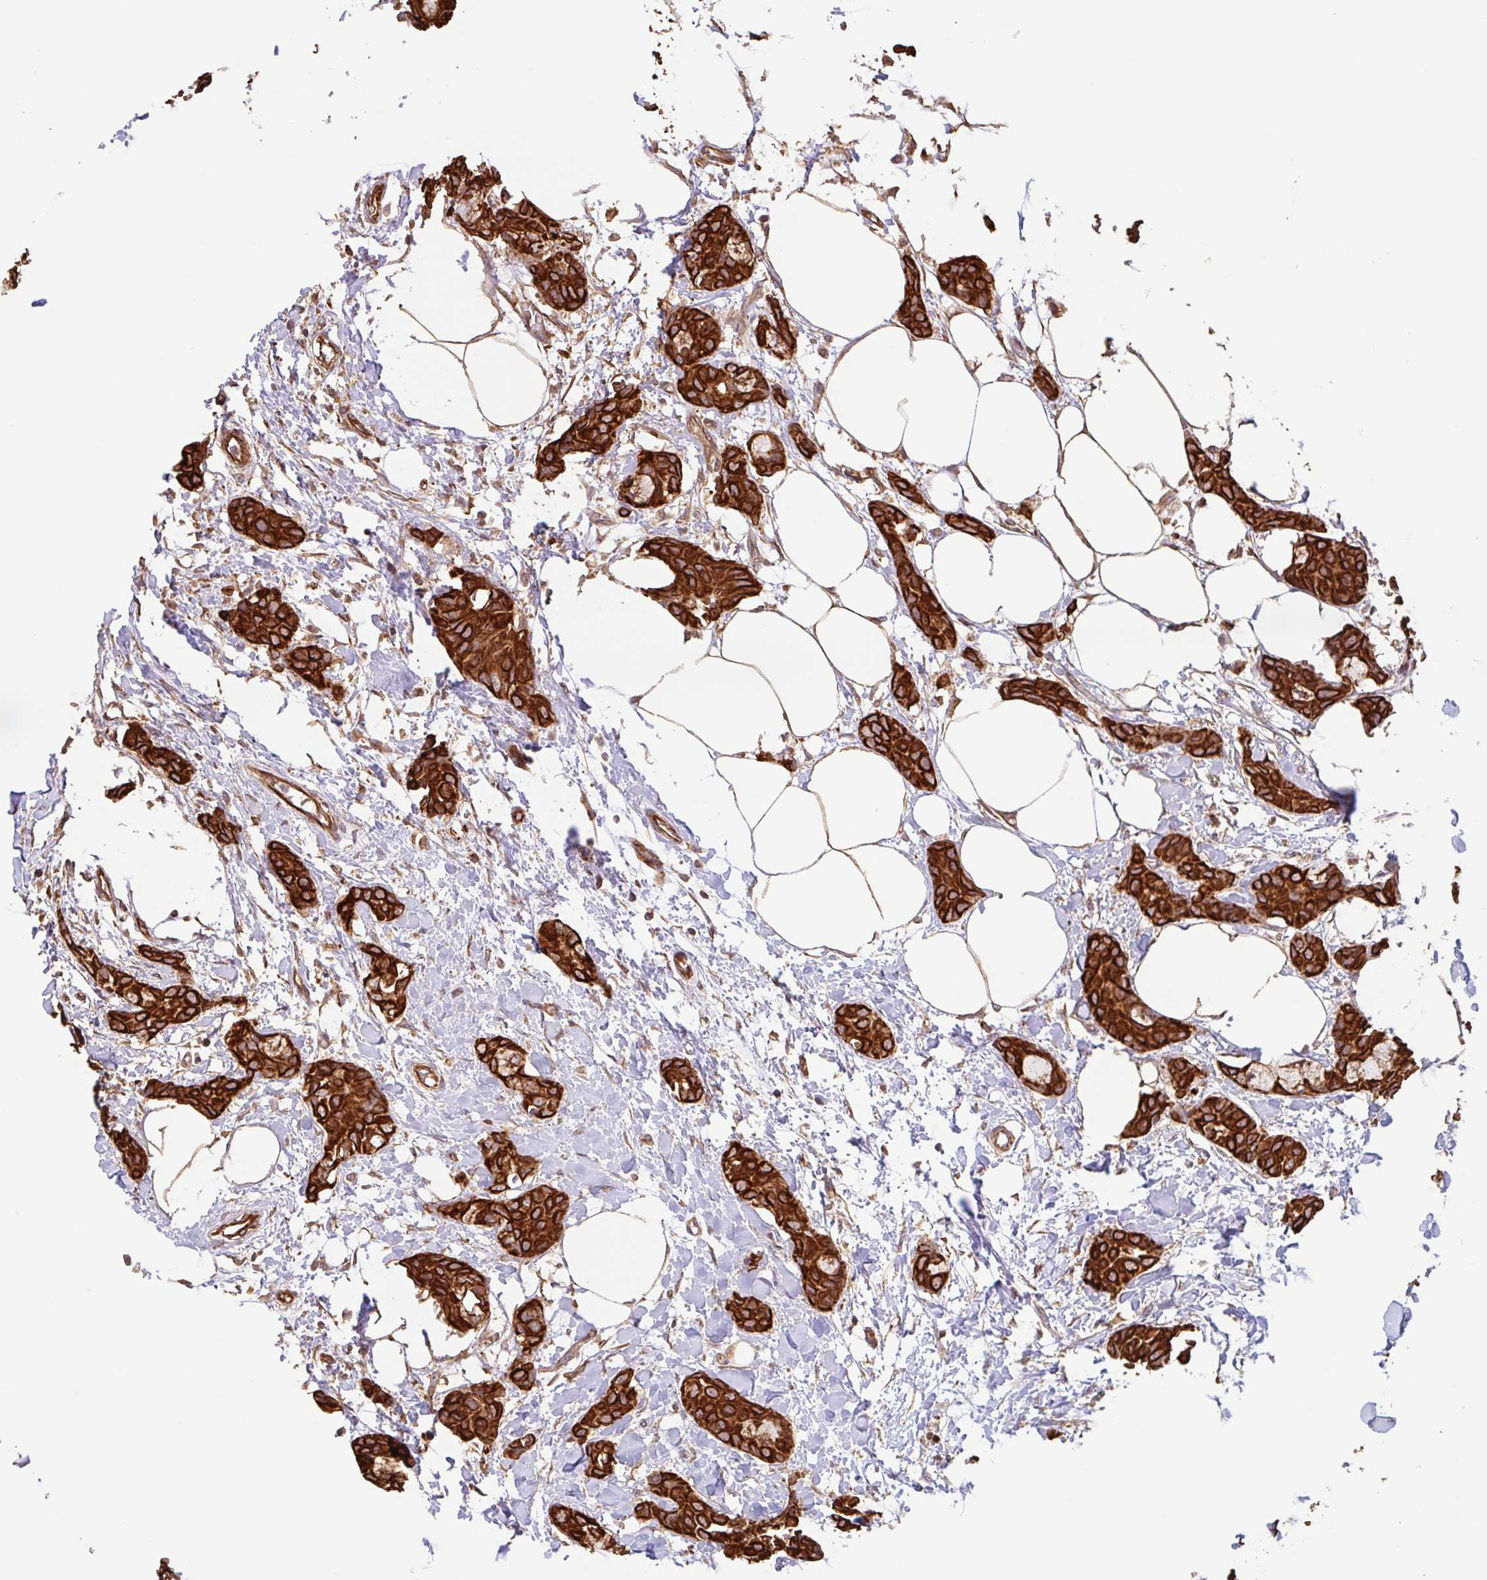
{"staining": {"intensity": "strong", "quantity": ">75%", "location": "cytoplasmic/membranous"}, "tissue": "breast cancer", "cell_type": "Tumor cells", "image_type": "cancer", "snomed": [{"axis": "morphology", "description": "Duct carcinoma"}, {"axis": "topography", "description": "Breast"}], "caption": "Breast intraductal carcinoma stained with DAB (3,3'-diaminobenzidine) immunohistochemistry demonstrates high levels of strong cytoplasmic/membranous expression in approximately >75% of tumor cells. (Brightfield microscopy of DAB IHC at high magnification).", "gene": "ZNF790", "patient": {"sex": "female", "age": 73}}